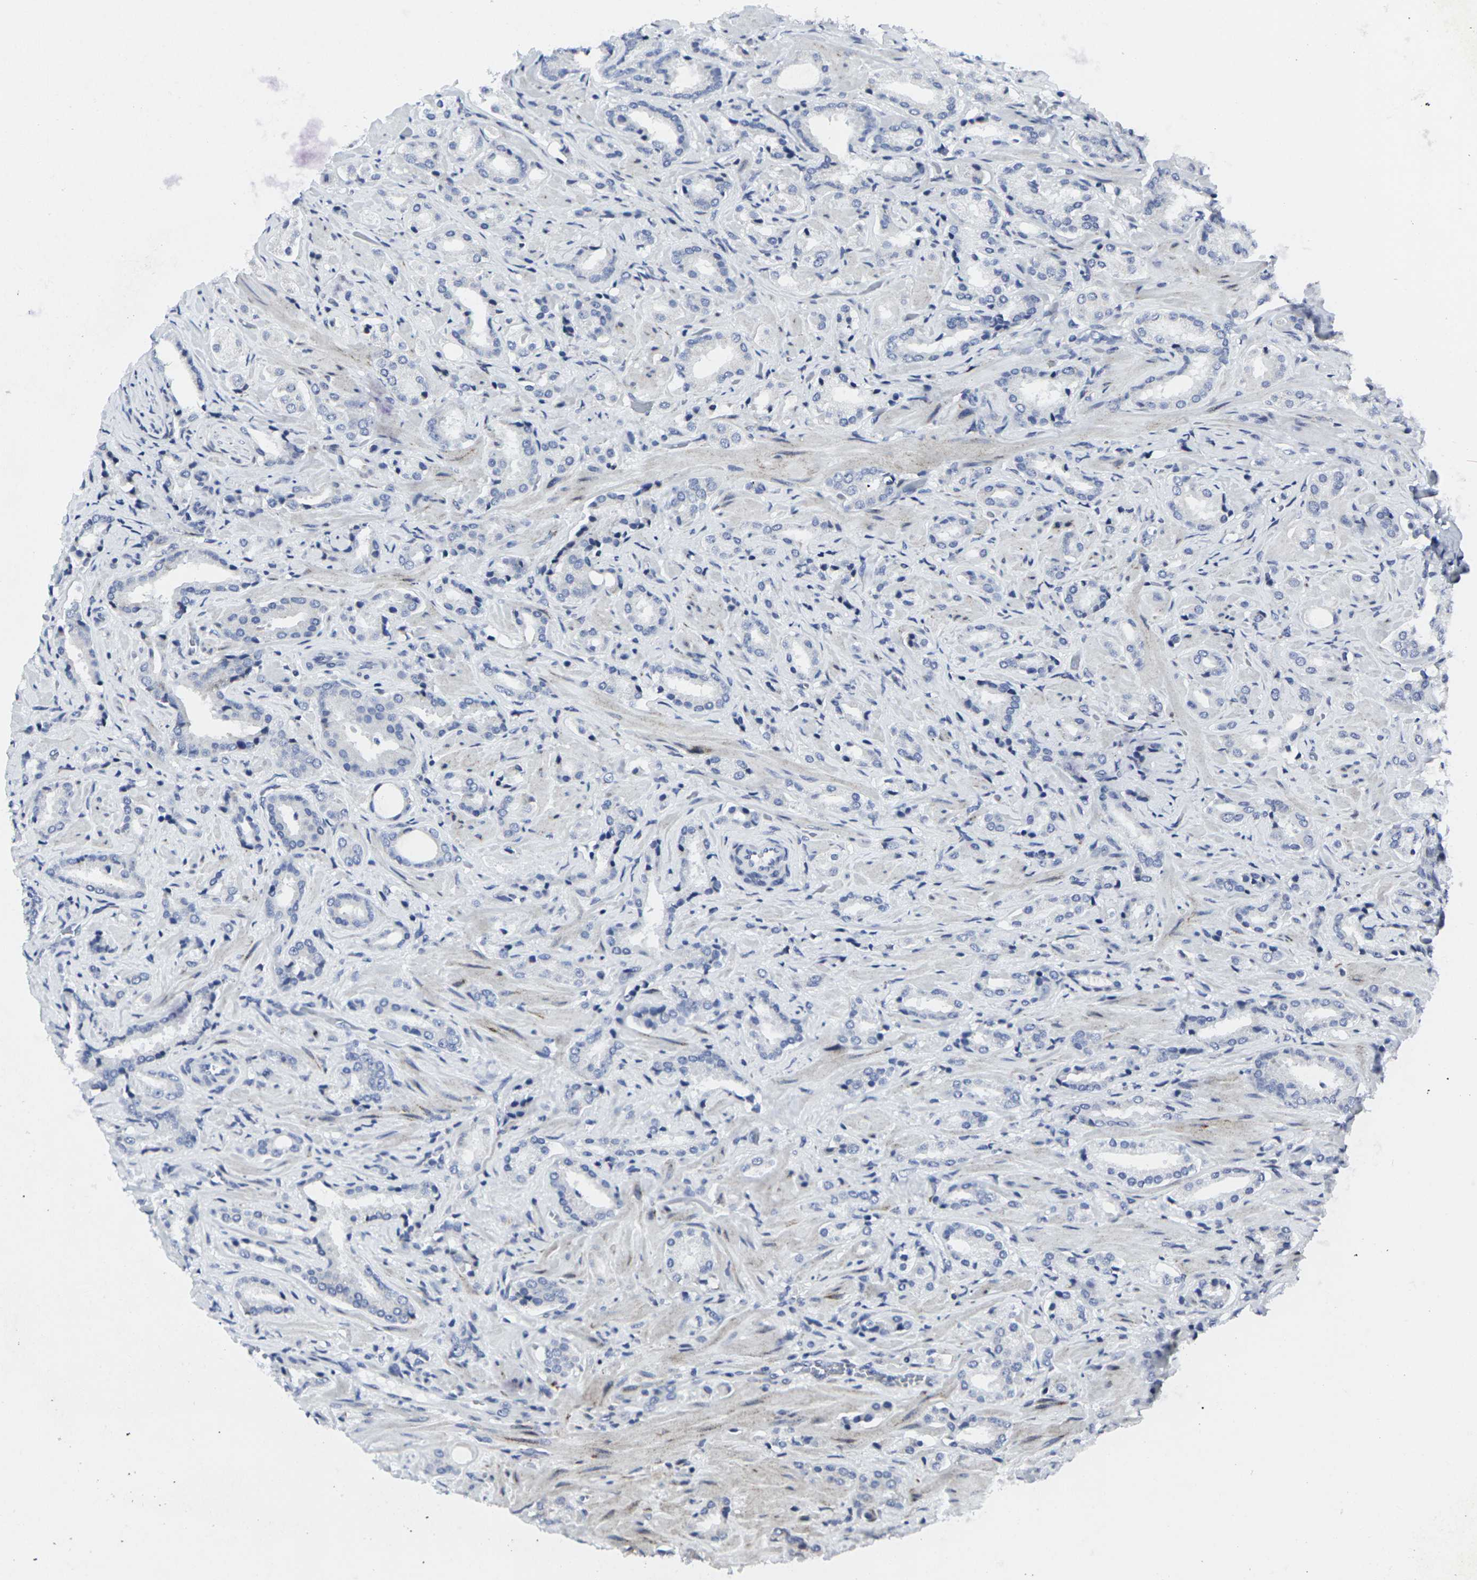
{"staining": {"intensity": "negative", "quantity": "none", "location": "none"}, "tissue": "prostate cancer", "cell_type": "Tumor cells", "image_type": "cancer", "snomed": [{"axis": "morphology", "description": "Adenocarcinoma, High grade"}, {"axis": "topography", "description": "Prostate"}], "caption": "An image of prostate cancer stained for a protein reveals no brown staining in tumor cells.", "gene": "RPN1", "patient": {"sex": "male", "age": 64}}